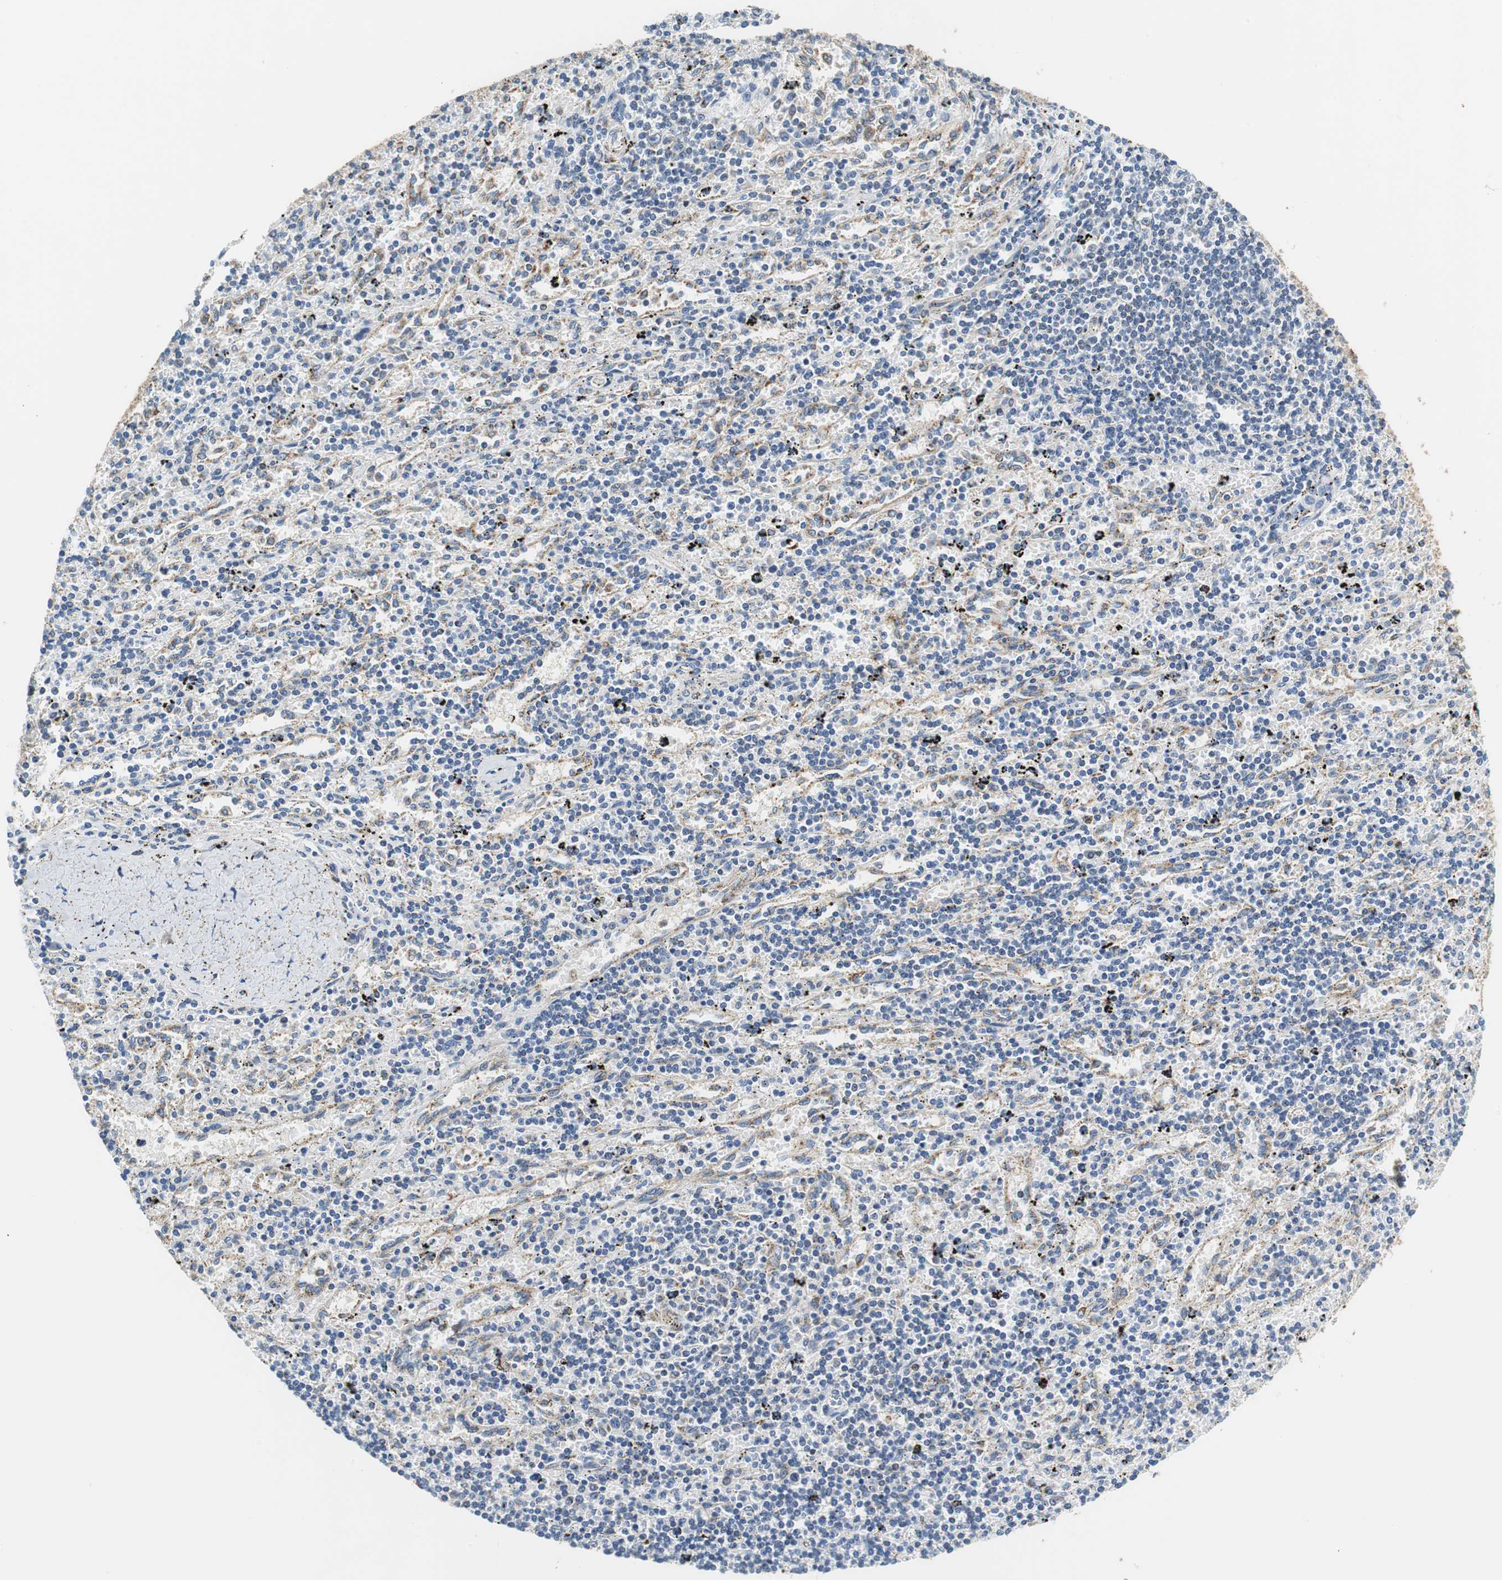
{"staining": {"intensity": "negative", "quantity": "none", "location": "none"}, "tissue": "lymphoma", "cell_type": "Tumor cells", "image_type": "cancer", "snomed": [{"axis": "morphology", "description": "Malignant lymphoma, non-Hodgkin's type, Low grade"}, {"axis": "topography", "description": "Spleen"}], "caption": "Immunohistochemistry histopathology image of human lymphoma stained for a protein (brown), which reveals no staining in tumor cells. Brightfield microscopy of IHC stained with DAB (brown) and hematoxylin (blue), captured at high magnification.", "gene": "GSTK1", "patient": {"sex": "male", "age": 76}}